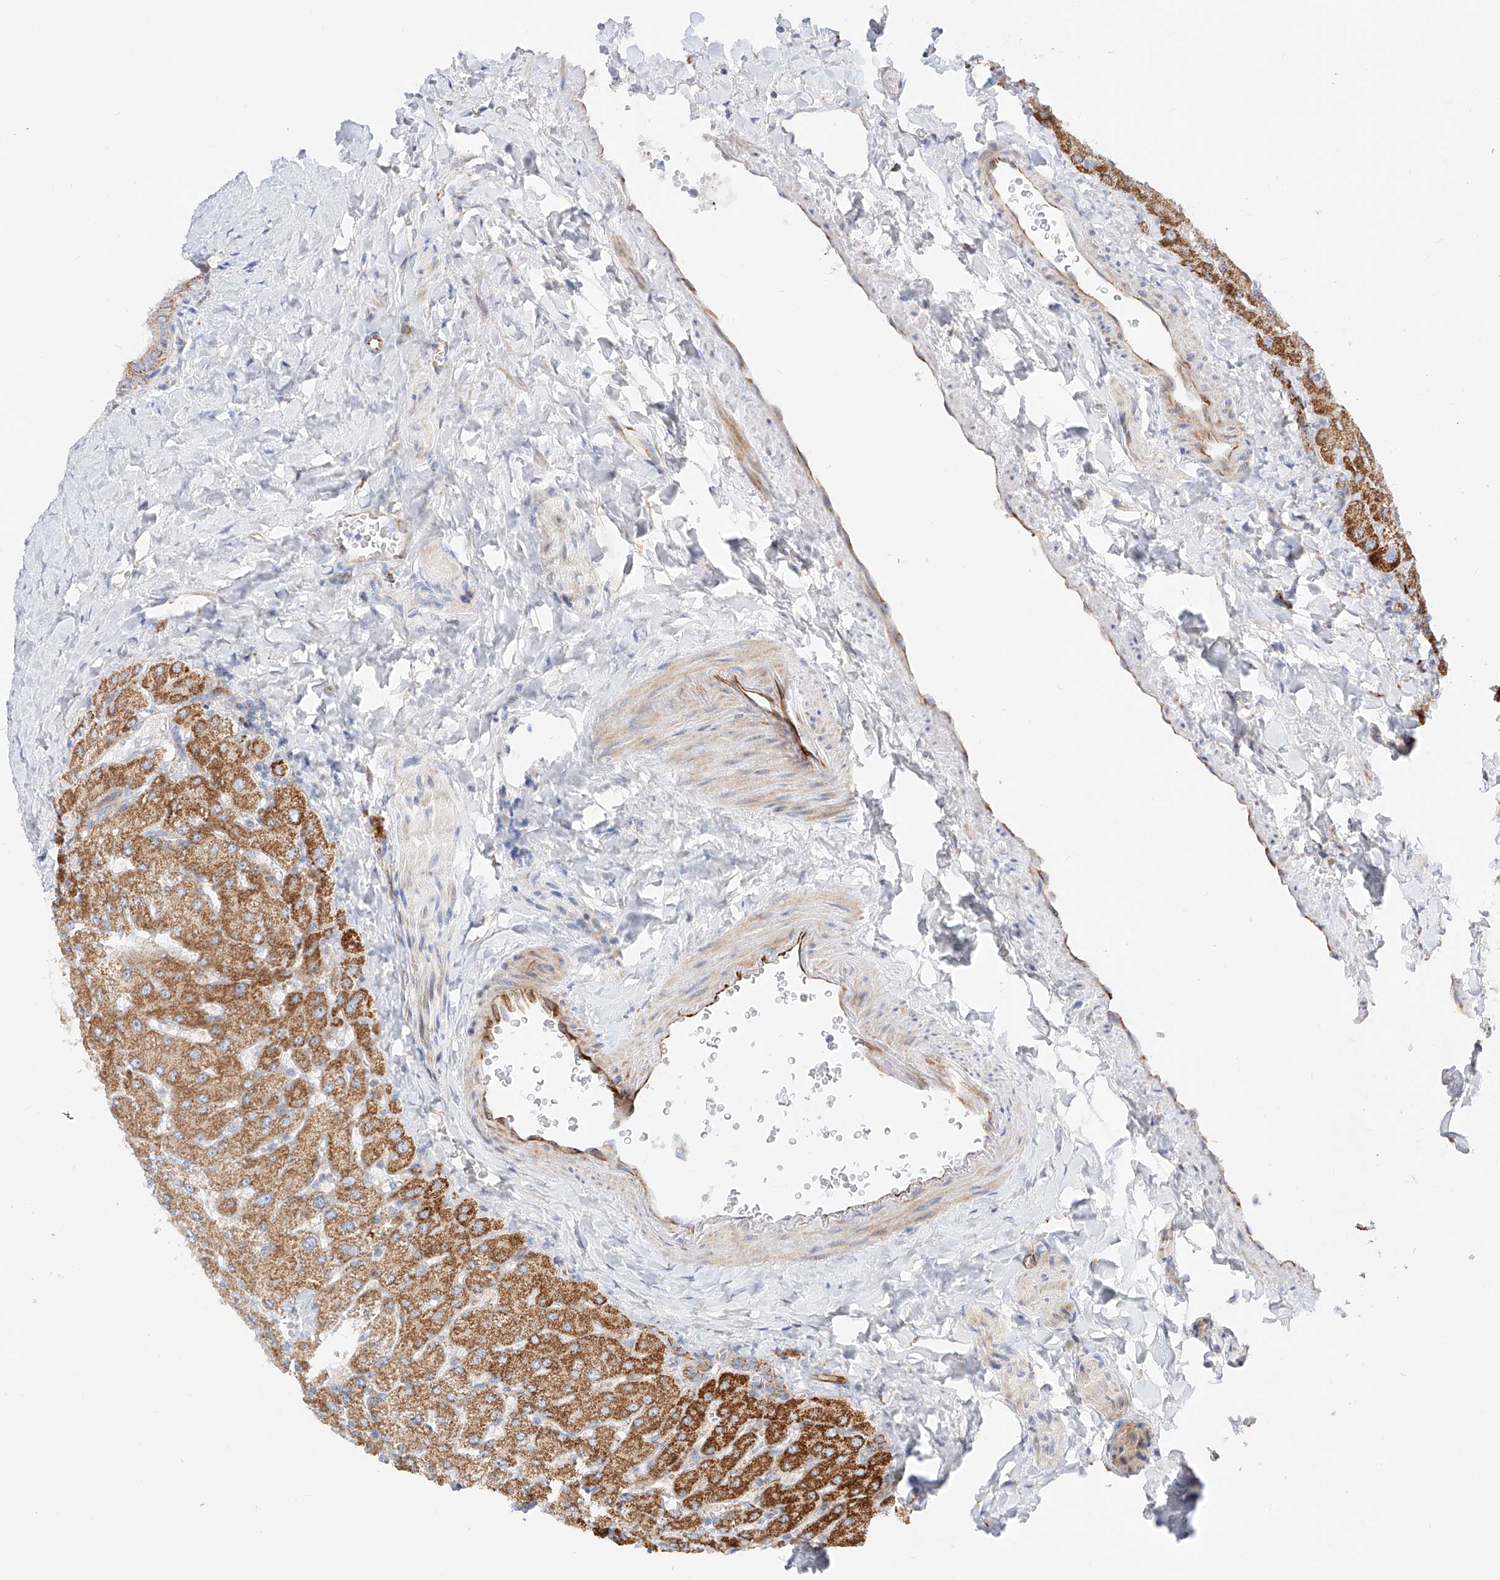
{"staining": {"intensity": "moderate", "quantity": ">75%", "location": "cytoplasmic/membranous"}, "tissue": "liver", "cell_type": "Cholangiocytes", "image_type": "normal", "snomed": [{"axis": "morphology", "description": "Normal tissue, NOS"}, {"axis": "topography", "description": "Liver"}], "caption": "Immunohistochemical staining of normal liver exhibits >75% levels of moderate cytoplasmic/membranous protein positivity in approximately >75% of cholangiocytes. Using DAB (brown) and hematoxylin (blue) stains, captured at high magnification using brightfield microscopy.", "gene": "CST9", "patient": {"sex": "male", "age": 55}}